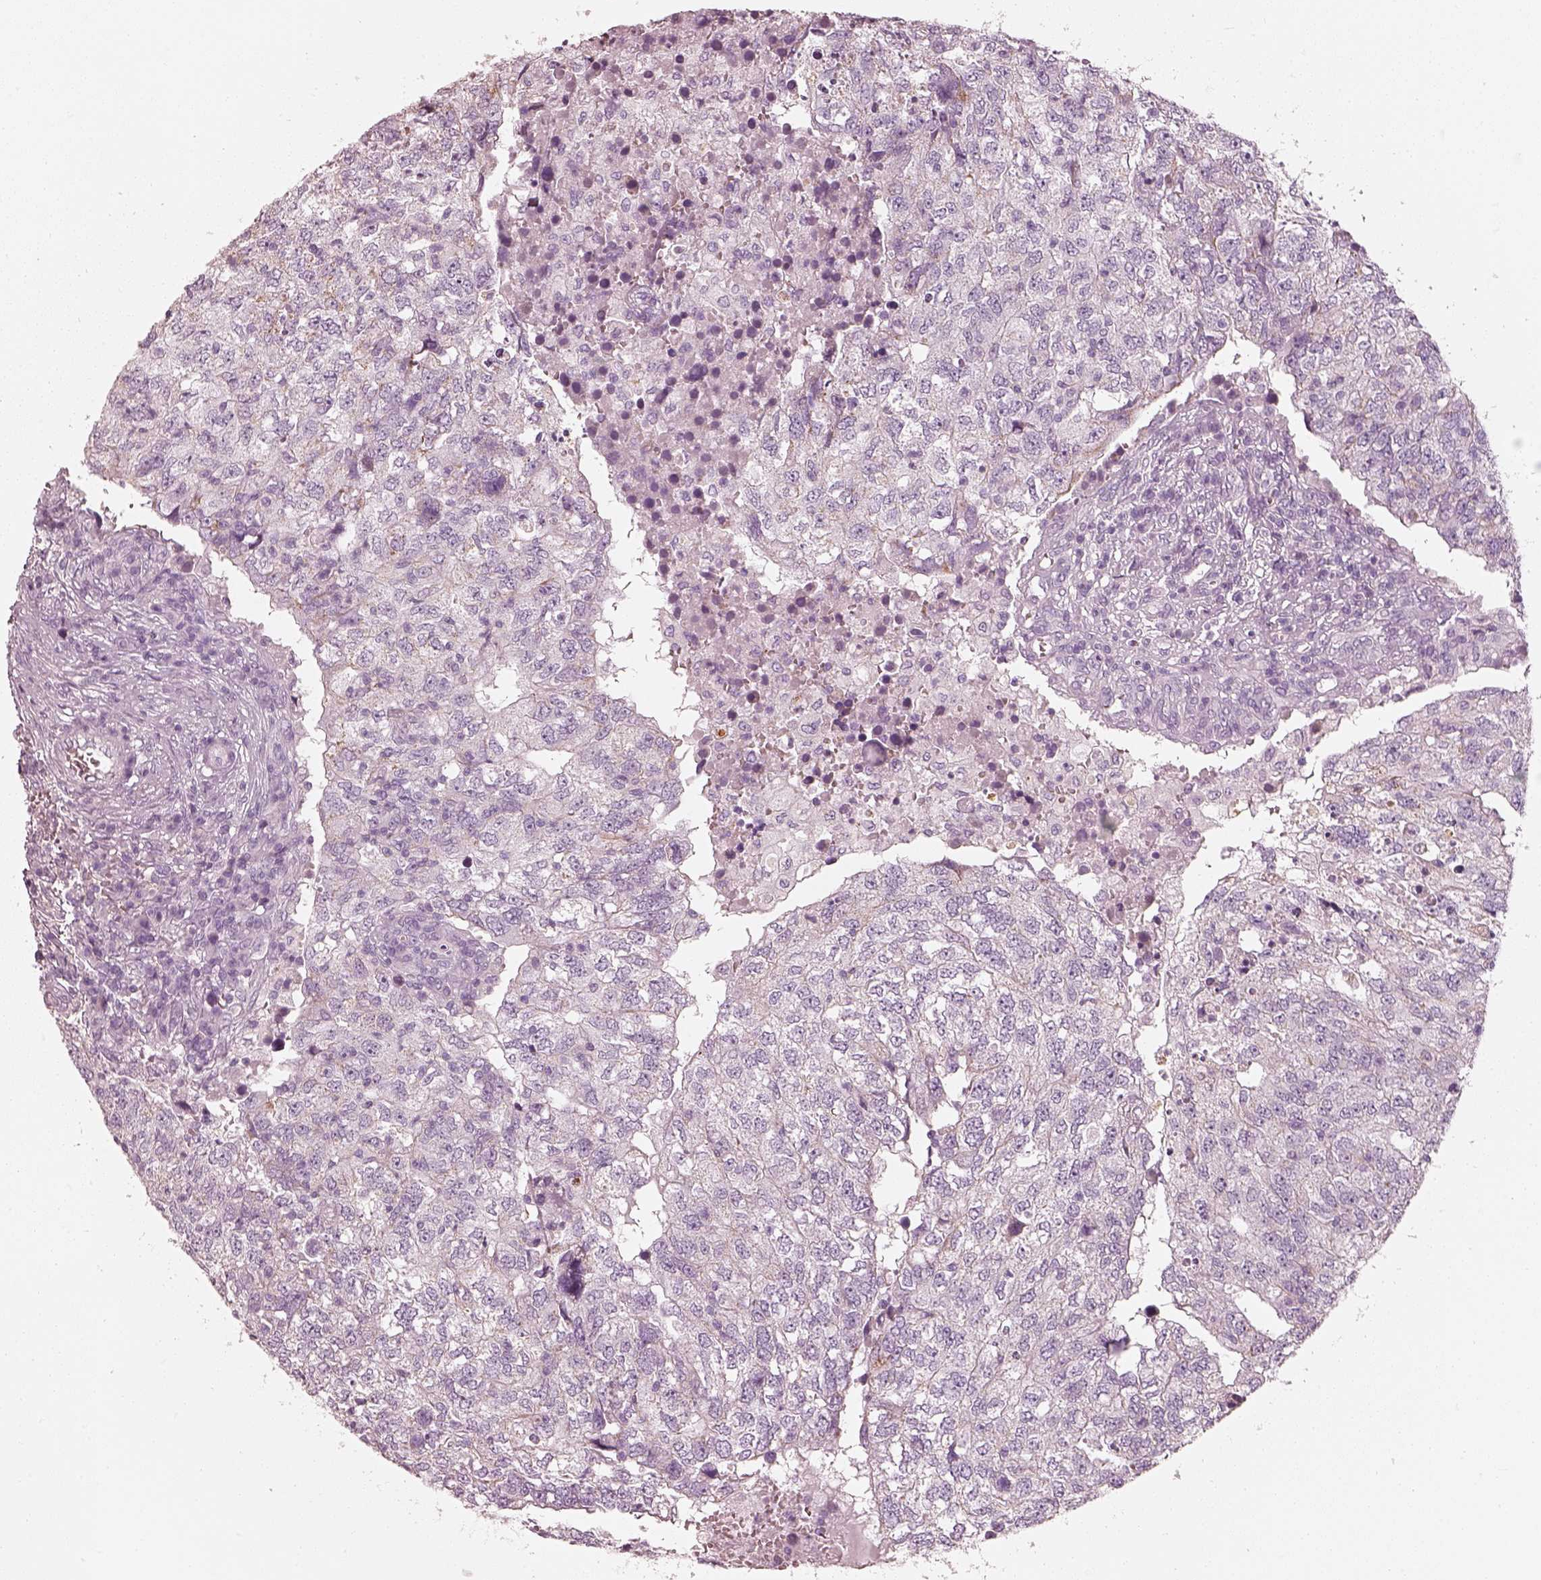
{"staining": {"intensity": "negative", "quantity": "none", "location": "none"}, "tissue": "breast cancer", "cell_type": "Tumor cells", "image_type": "cancer", "snomed": [{"axis": "morphology", "description": "Duct carcinoma"}, {"axis": "topography", "description": "Breast"}], "caption": "Immunohistochemical staining of invasive ductal carcinoma (breast) displays no significant positivity in tumor cells.", "gene": "R3HDML", "patient": {"sex": "female", "age": 30}}